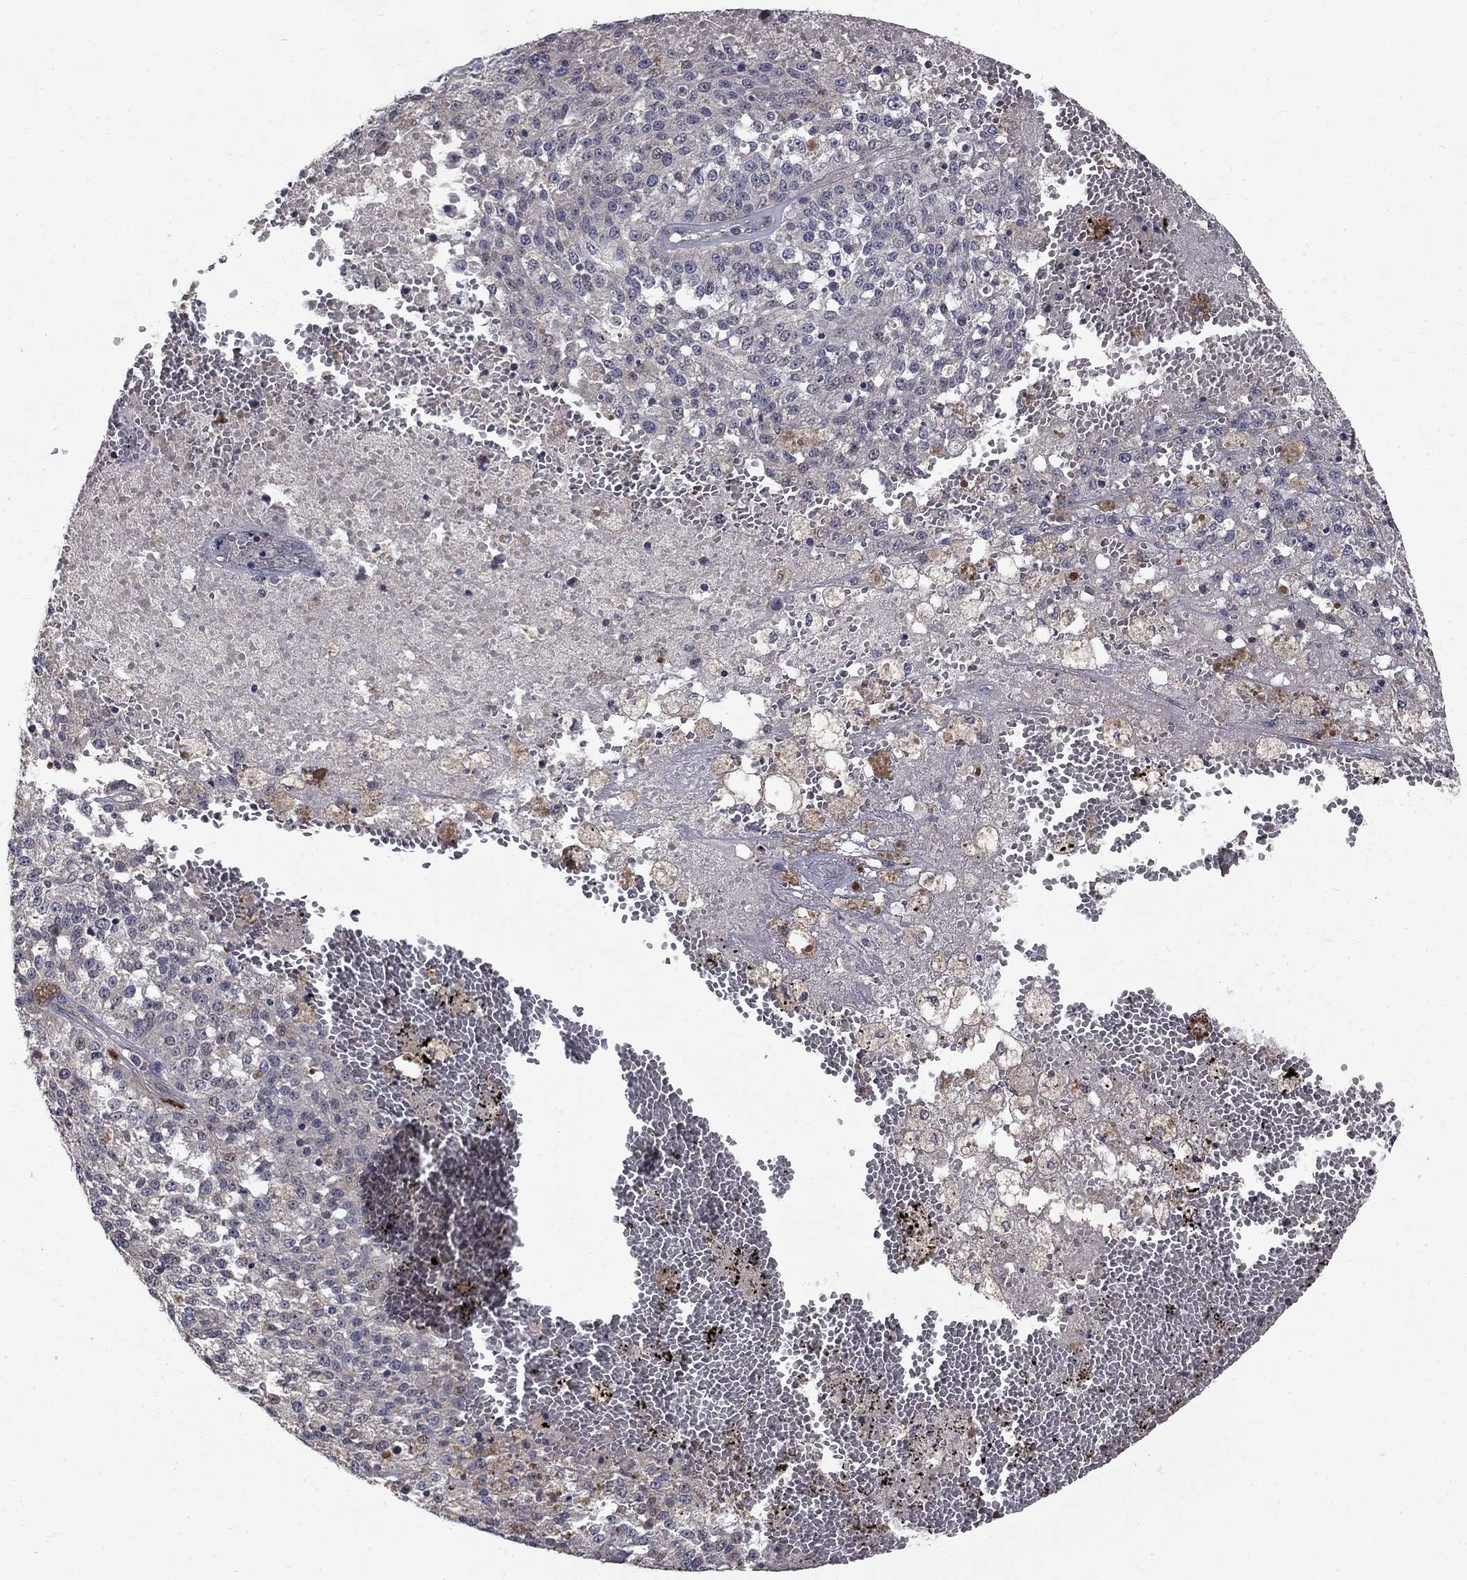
{"staining": {"intensity": "negative", "quantity": "none", "location": "none"}, "tissue": "melanoma", "cell_type": "Tumor cells", "image_type": "cancer", "snomed": [{"axis": "morphology", "description": "Malignant melanoma, Metastatic site"}, {"axis": "topography", "description": "Lymph node"}], "caption": "Protein analysis of malignant melanoma (metastatic site) shows no significant positivity in tumor cells. (Stains: DAB (3,3'-diaminobenzidine) IHC with hematoxylin counter stain, Microscopy: brightfield microscopy at high magnification).", "gene": "FAM3B", "patient": {"sex": "female", "age": 64}}